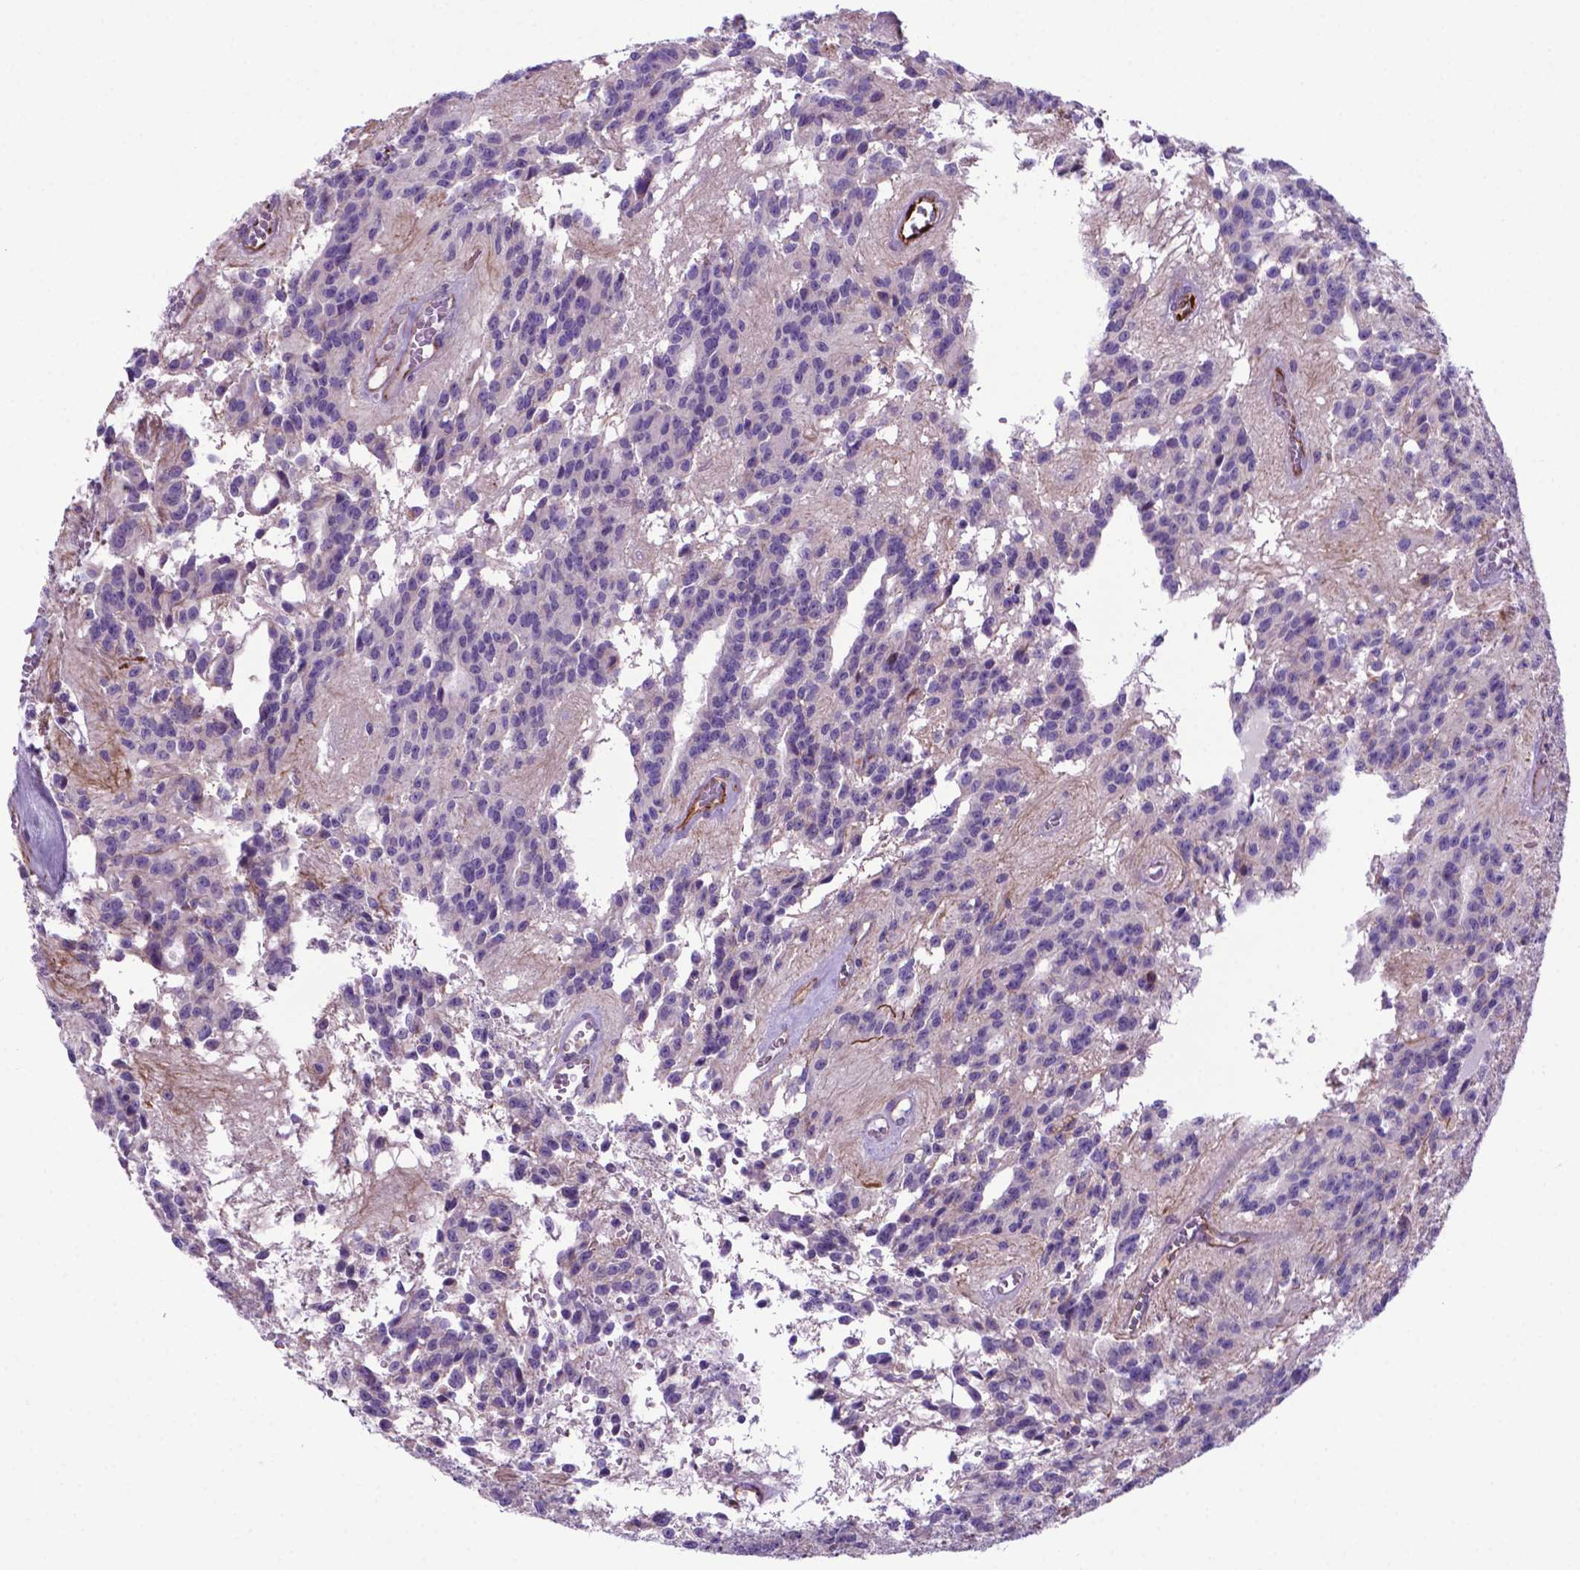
{"staining": {"intensity": "negative", "quantity": "none", "location": "none"}, "tissue": "glioma", "cell_type": "Tumor cells", "image_type": "cancer", "snomed": [{"axis": "morphology", "description": "Glioma, malignant, Low grade"}, {"axis": "topography", "description": "Brain"}], "caption": "DAB (3,3'-diaminobenzidine) immunohistochemical staining of glioma reveals no significant staining in tumor cells.", "gene": "LZTR1", "patient": {"sex": "male", "age": 31}}